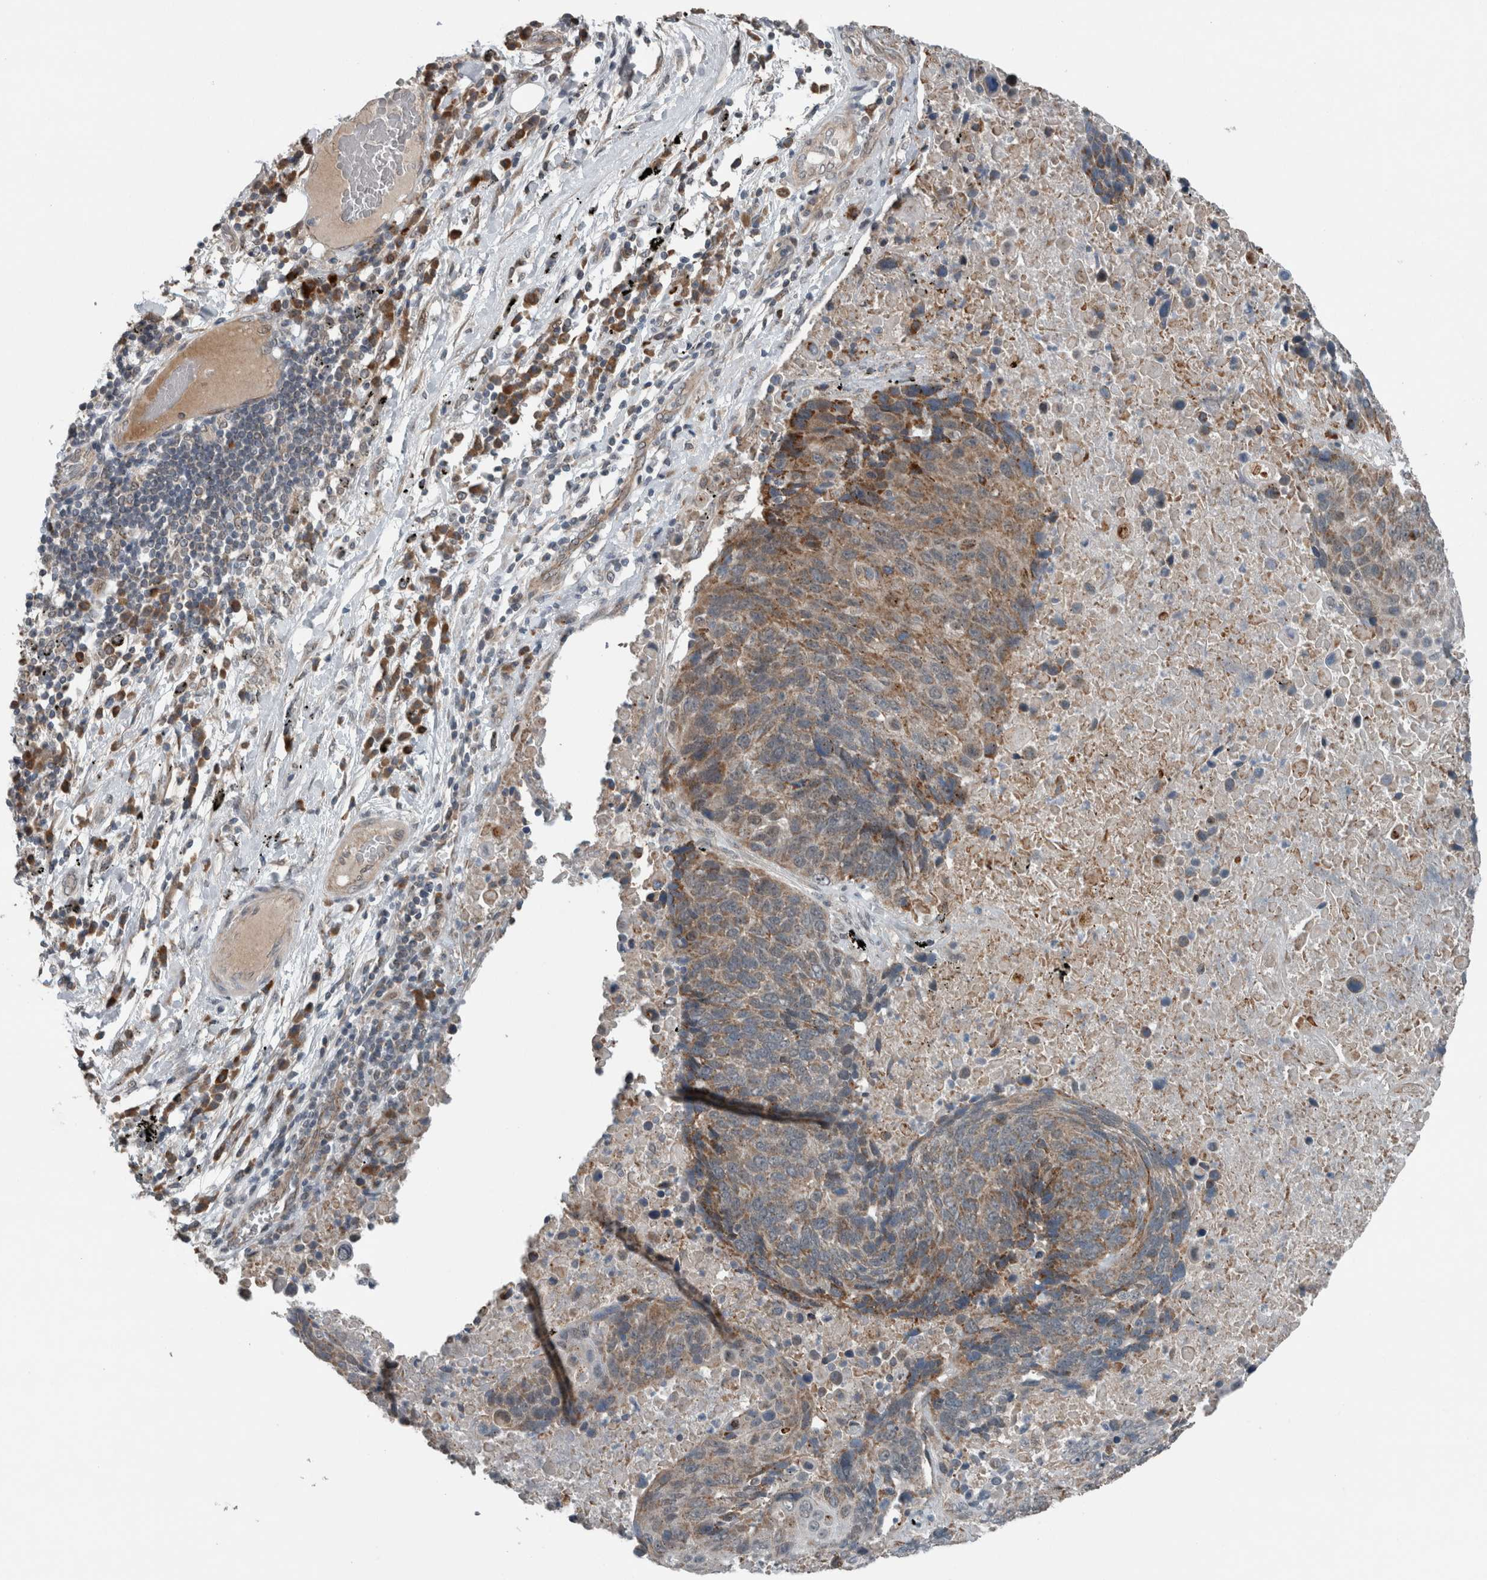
{"staining": {"intensity": "weak", "quantity": ">75%", "location": "cytoplasmic/membranous"}, "tissue": "lung cancer", "cell_type": "Tumor cells", "image_type": "cancer", "snomed": [{"axis": "morphology", "description": "Squamous cell carcinoma, NOS"}, {"axis": "topography", "description": "Lung"}], "caption": "Immunohistochemistry photomicrograph of squamous cell carcinoma (lung) stained for a protein (brown), which reveals low levels of weak cytoplasmic/membranous staining in about >75% of tumor cells.", "gene": "GBA2", "patient": {"sex": "male", "age": 66}}